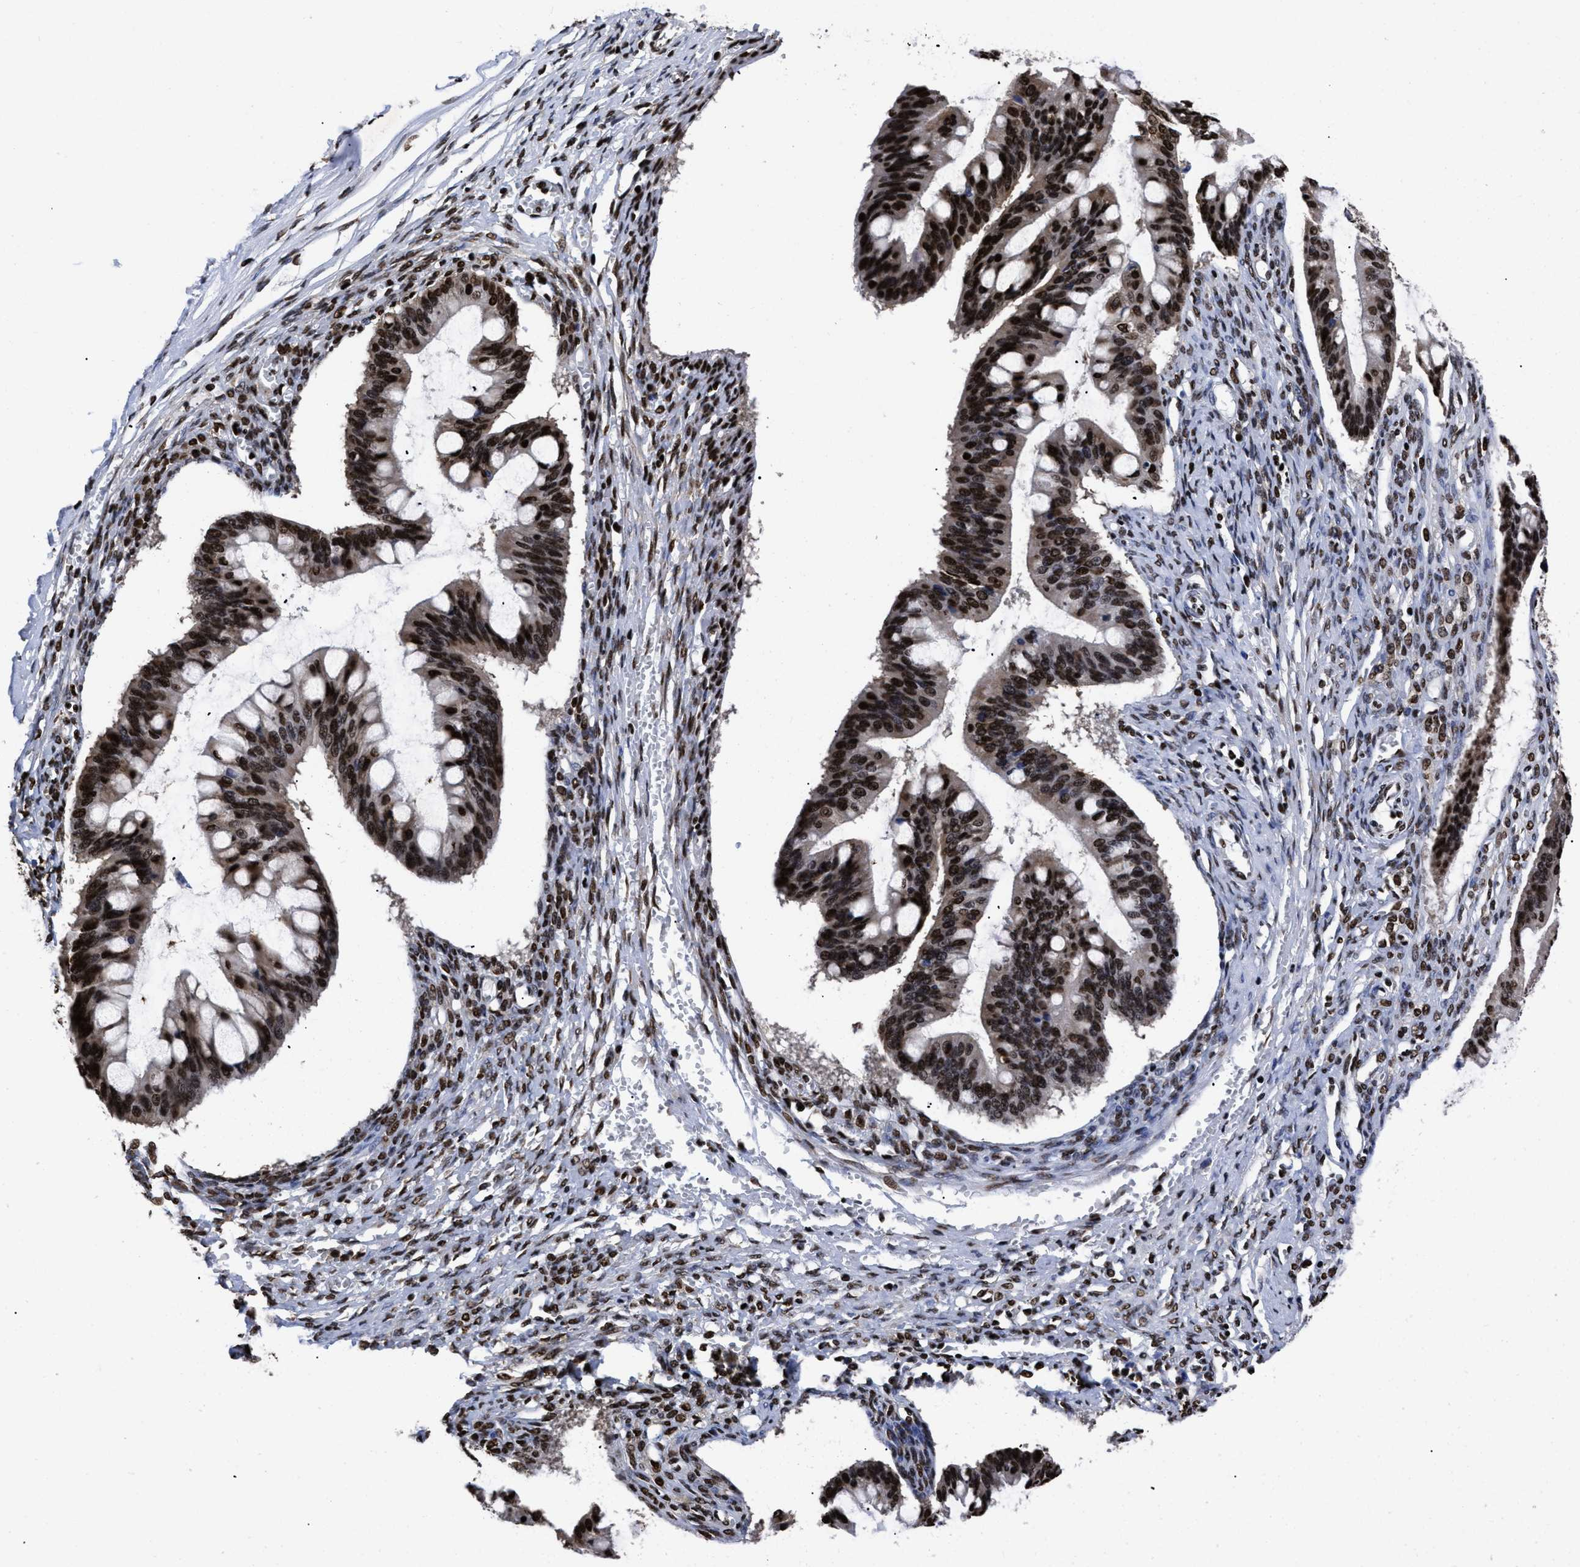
{"staining": {"intensity": "strong", "quantity": ">75%", "location": "nuclear"}, "tissue": "ovarian cancer", "cell_type": "Tumor cells", "image_type": "cancer", "snomed": [{"axis": "morphology", "description": "Cystadenocarcinoma, mucinous, NOS"}, {"axis": "topography", "description": "Ovary"}], "caption": "A brown stain shows strong nuclear positivity of a protein in human ovarian cancer (mucinous cystadenocarcinoma) tumor cells.", "gene": "CALHM3", "patient": {"sex": "female", "age": 73}}